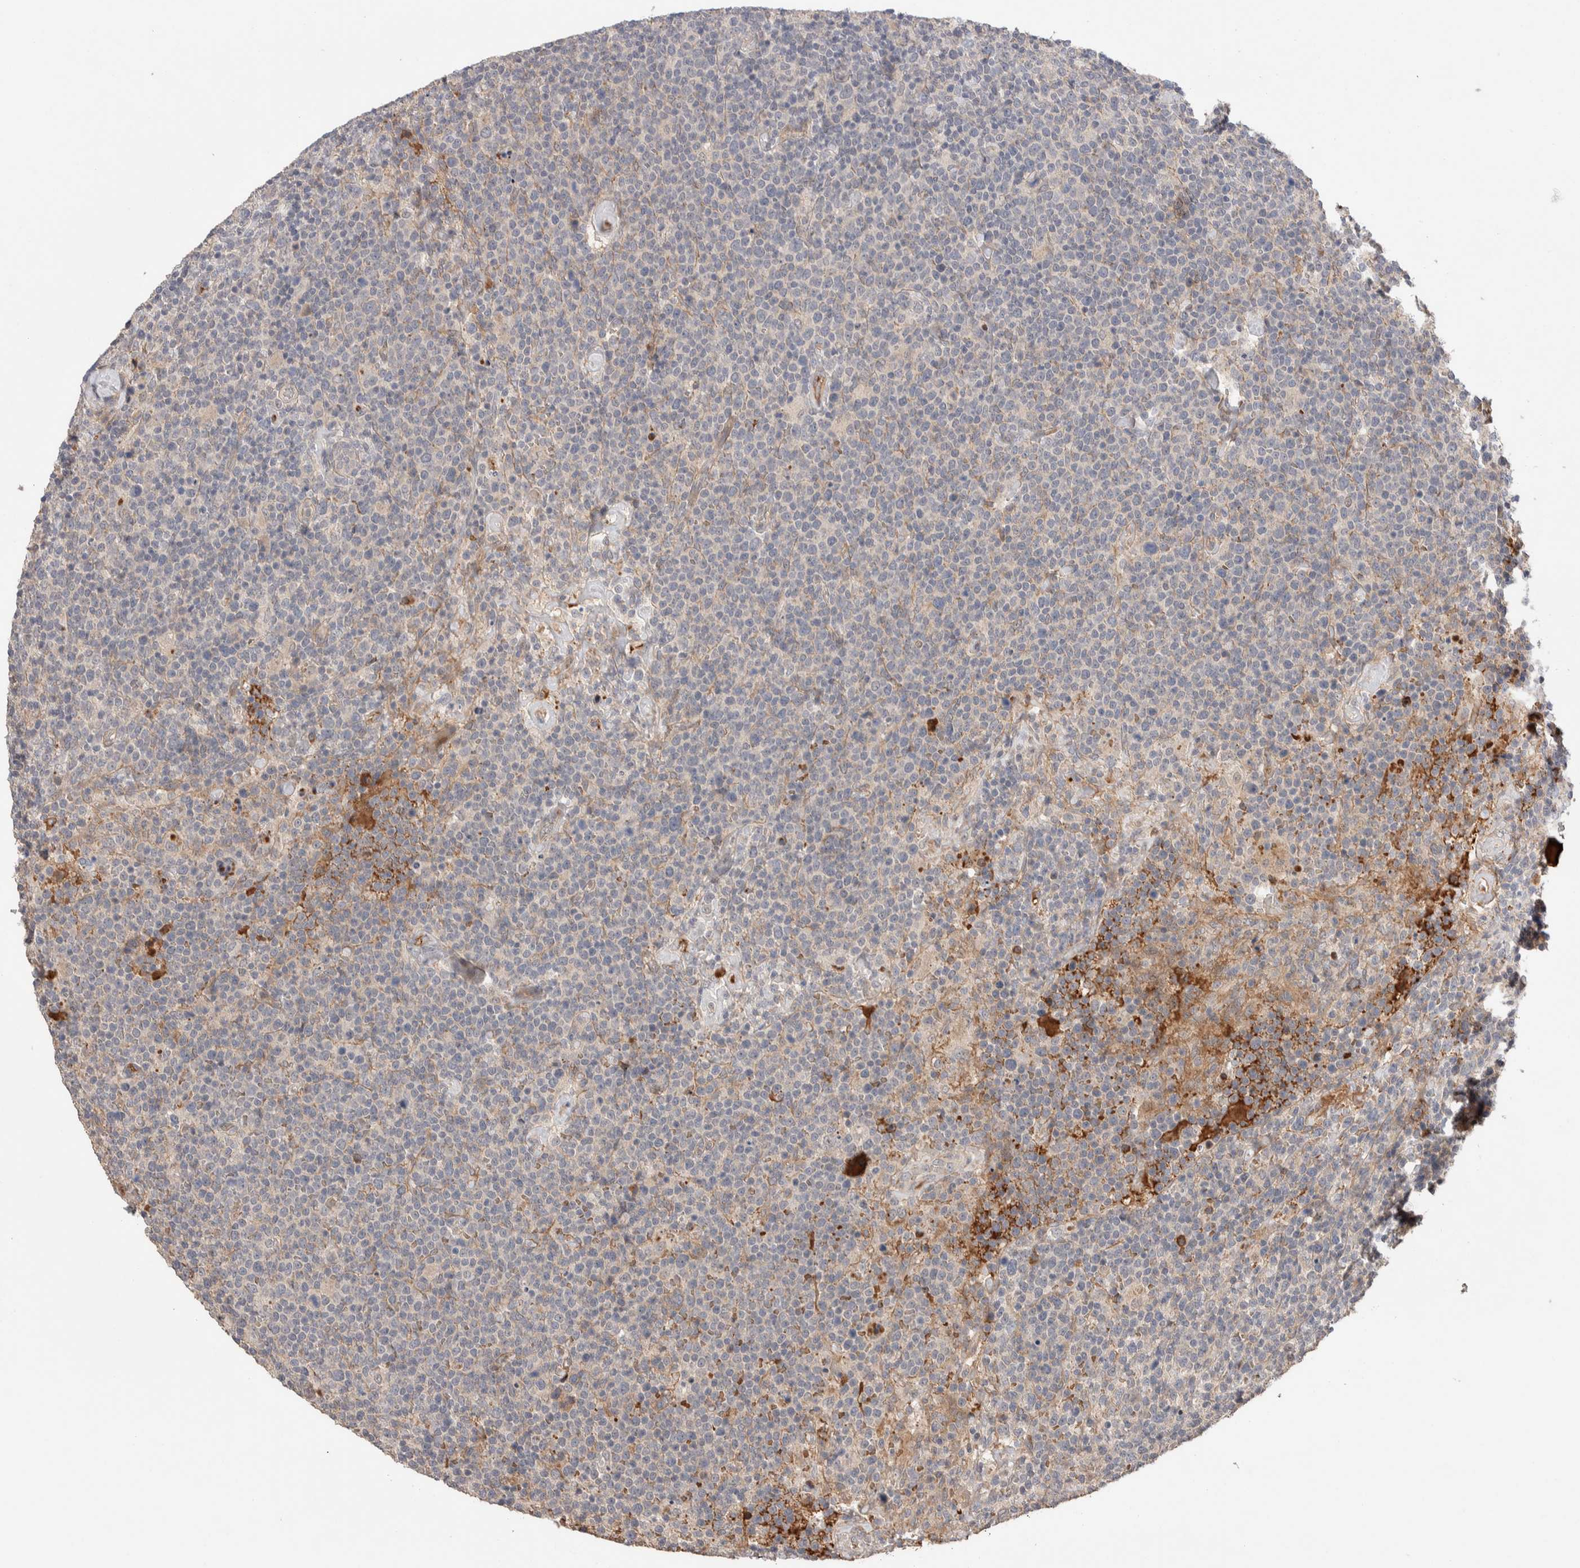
{"staining": {"intensity": "negative", "quantity": "none", "location": "none"}, "tissue": "lymphoma", "cell_type": "Tumor cells", "image_type": "cancer", "snomed": [{"axis": "morphology", "description": "Malignant lymphoma, non-Hodgkin's type, High grade"}, {"axis": "topography", "description": "Lymph node"}], "caption": "The photomicrograph displays no staining of tumor cells in high-grade malignant lymphoma, non-Hodgkin's type. The staining is performed using DAB brown chromogen with nuclei counter-stained in using hematoxylin.", "gene": "CASK", "patient": {"sex": "male", "age": 61}}